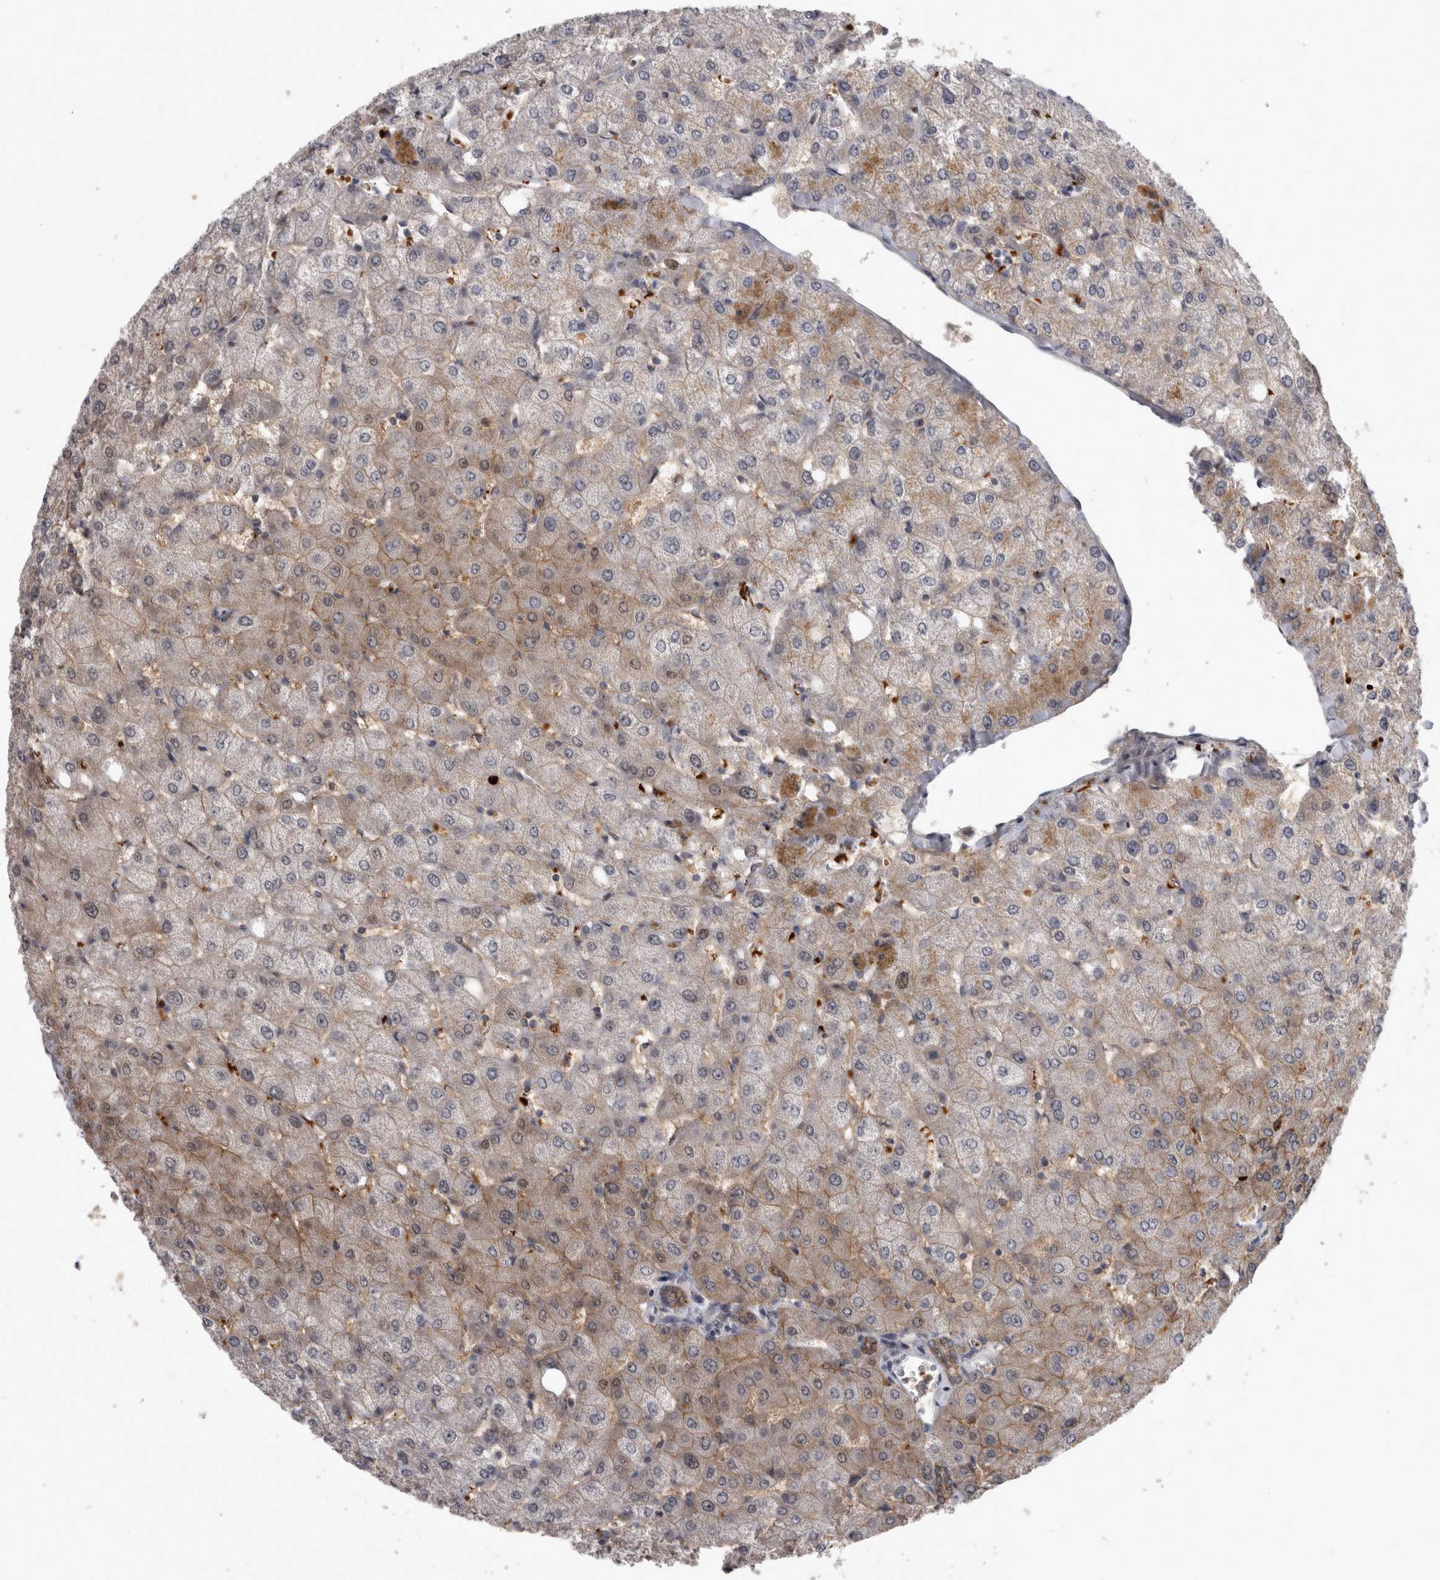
{"staining": {"intensity": "moderate", "quantity": ">75%", "location": "cytoplasmic/membranous"}, "tissue": "liver", "cell_type": "Cholangiocytes", "image_type": "normal", "snomed": [{"axis": "morphology", "description": "Normal tissue, NOS"}, {"axis": "topography", "description": "Liver"}], "caption": "An immunohistochemistry (IHC) micrograph of normal tissue is shown. Protein staining in brown highlights moderate cytoplasmic/membranous positivity in liver within cholangiocytes.", "gene": "PEBP4", "patient": {"sex": "female", "age": 54}}